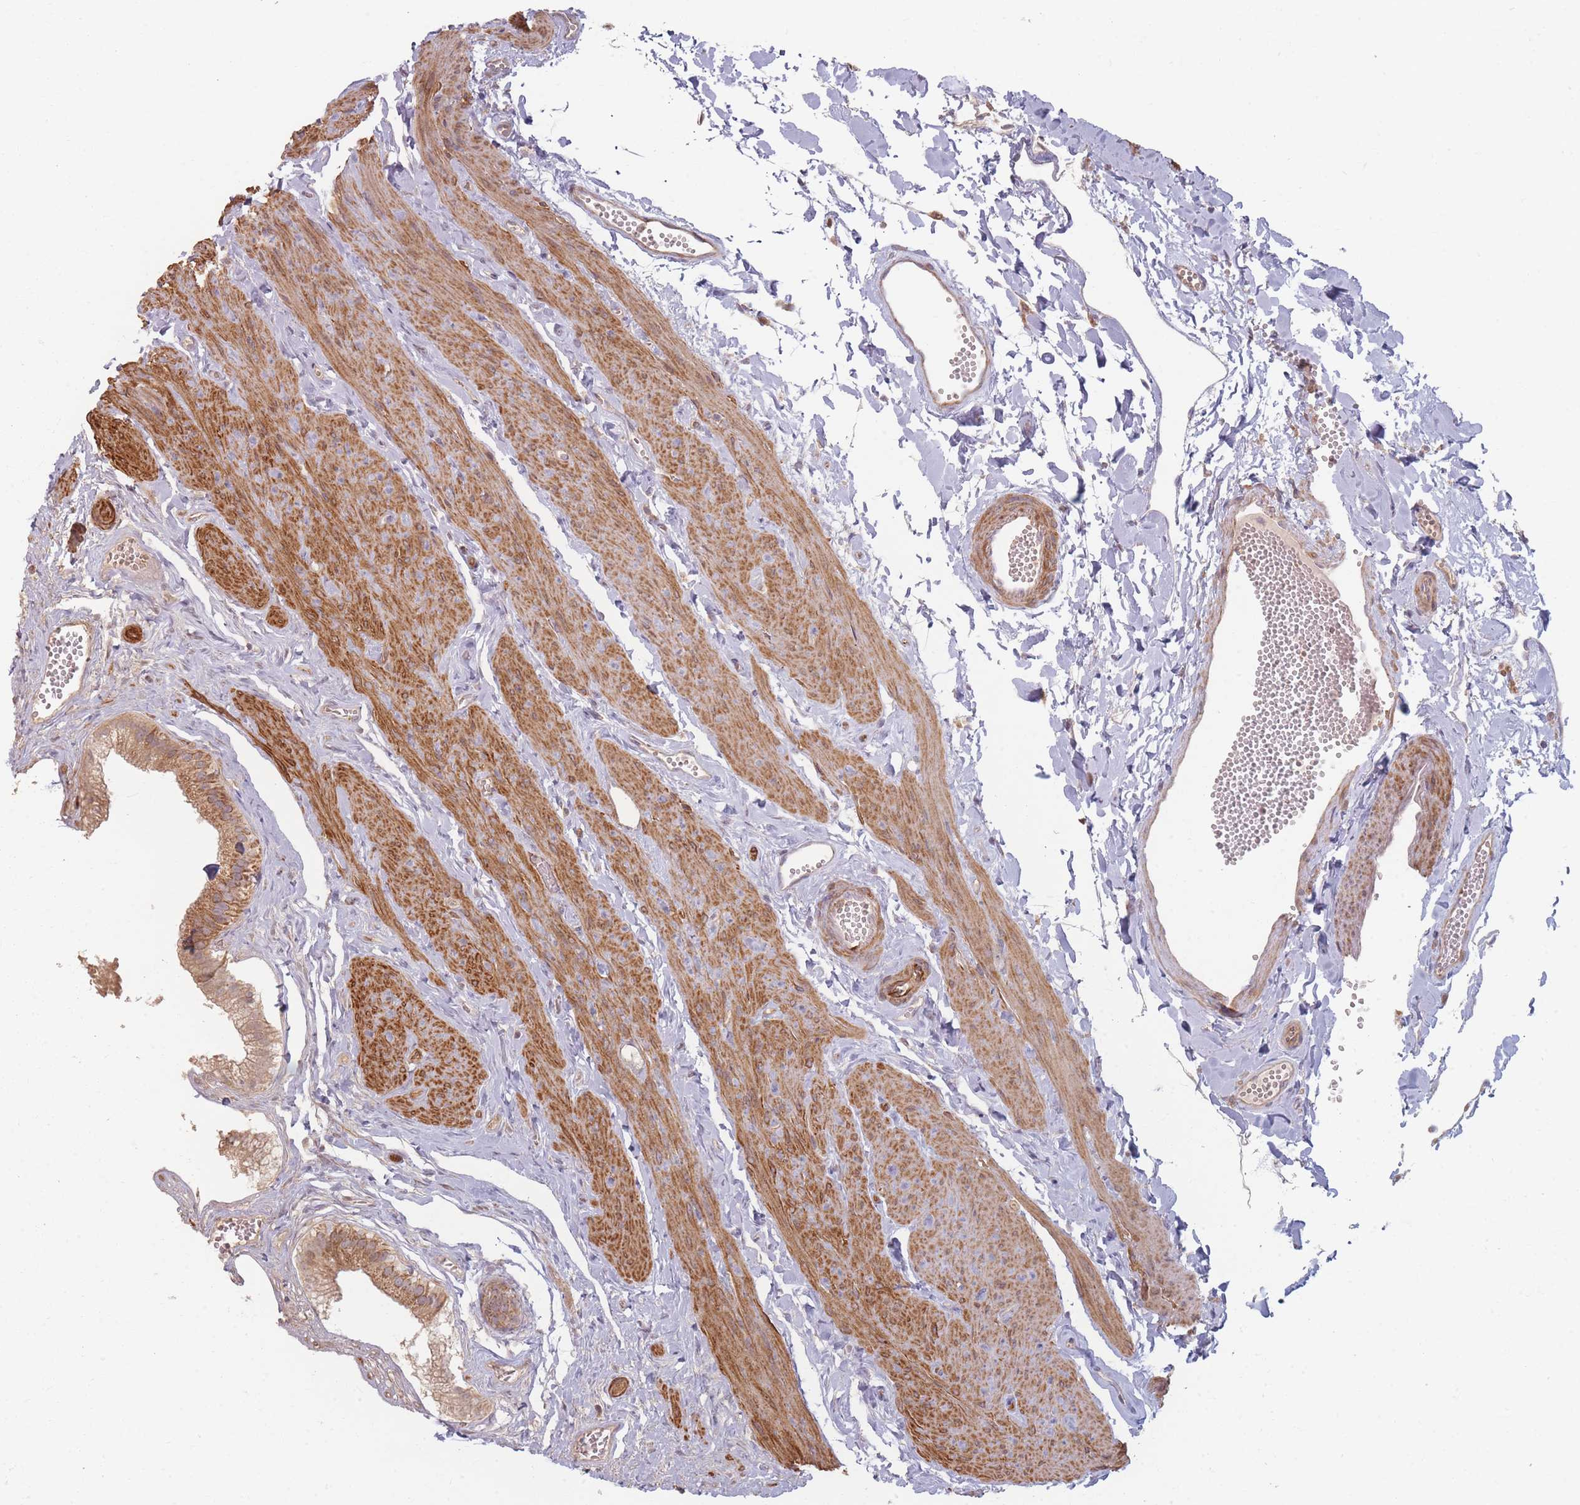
{"staining": {"intensity": "moderate", "quantity": ">75%", "location": "cytoplasmic/membranous"}, "tissue": "gallbladder", "cell_type": "Glandular cells", "image_type": "normal", "snomed": [{"axis": "morphology", "description": "Normal tissue, NOS"}, {"axis": "topography", "description": "Gallbladder"}], "caption": "Protein staining of benign gallbladder reveals moderate cytoplasmic/membranous staining in approximately >75% of glandular cells.", "gene": "MRPS6", "patient": {"sex": "female", "age": 54}}